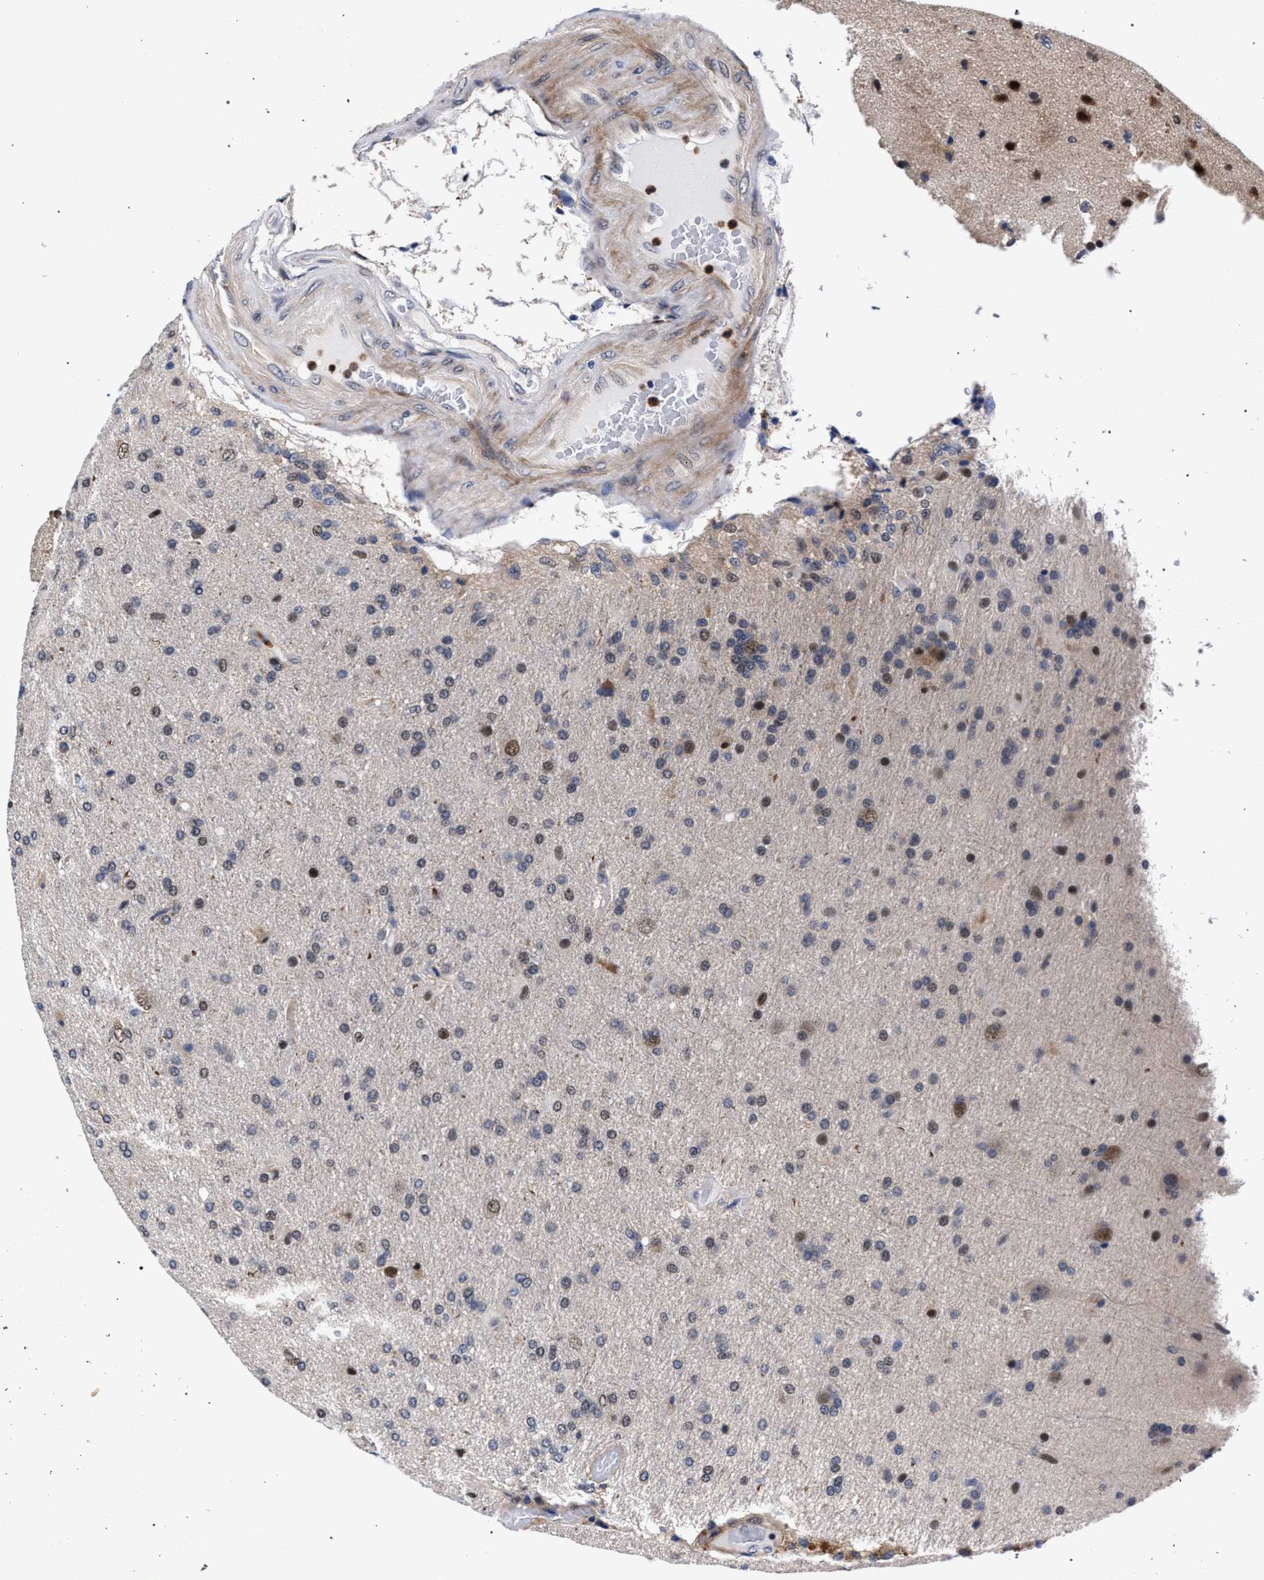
{"staining": {"intensity": "weak", "quantity": "25%-75%", "location": "nuclear"}, "tissue": "glioma", "cell_type": "Tumor cells", "image_type": "cancer", "snomed": [{"axis": "morphology", "description": "Glioma, malignant, High grade"}, {"axis": "topography", "description": "Brain"}], "caption": "About 25%-75% of tumor cells in human high-grade glioma (malignant) exhibit weak nuclear protein expression as visualized by brown immunohistochemical staining.", "gene": "ZNF462", "patient": {"sex": "male", "age": 72}}